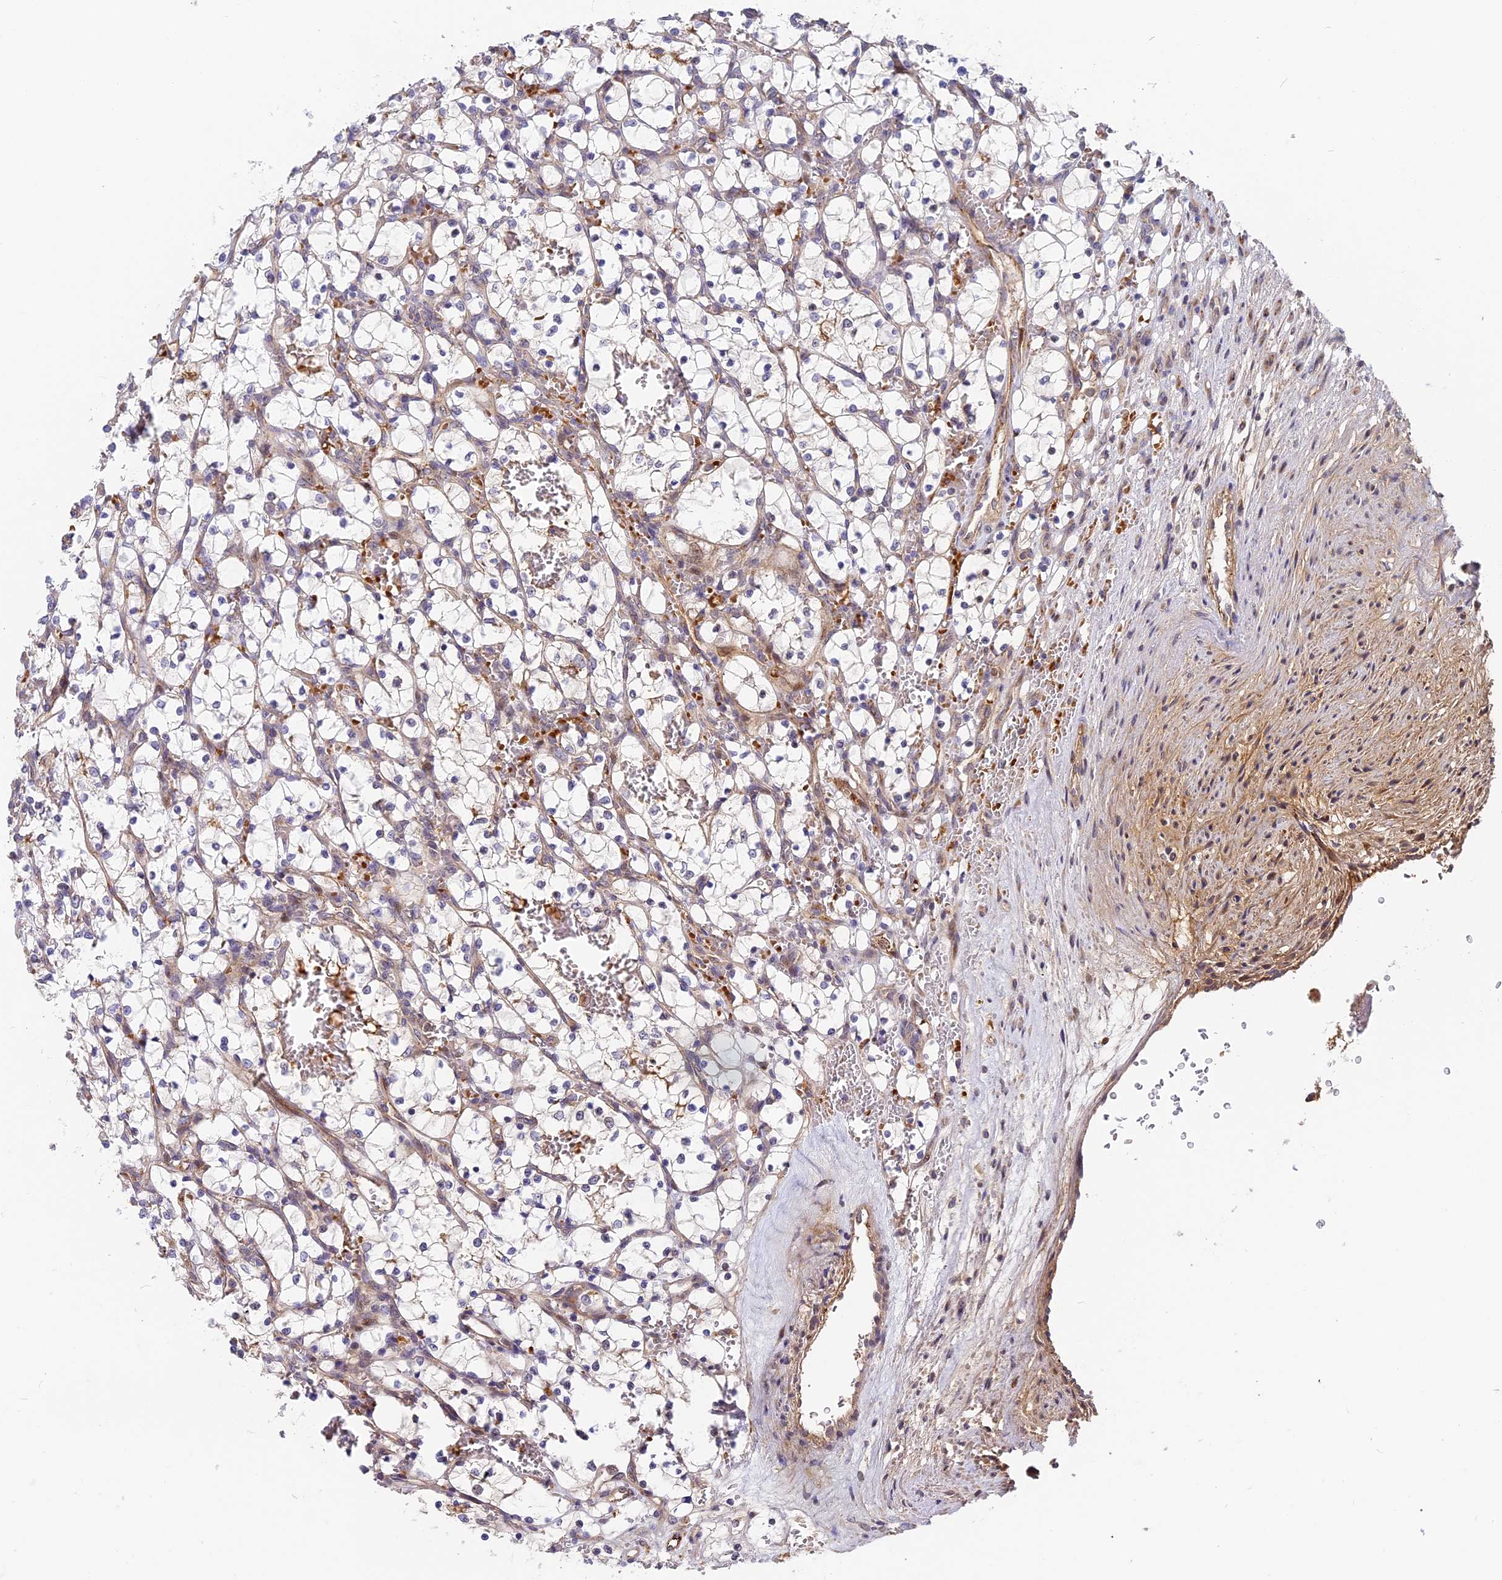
{"staining": {"intensity": "negative", "quantity": "none", "location": "none"}, "tissue": "renal cancer", "cell_type": "Tumor cells", "image_type": "cancer", "snomed": [{"axis": "morphology", "description": "Adenocarcinoma, NOS"}, {"axis": "topography", "description": "Kidney"}], "caption": "Adenocarcinoma (renal) was stained to show a protein in brown. There is no significant positivity in tumor cells. The staining is performed using DAB brown chromogen with nuclei counter-stained in using hematoxylin.", "gene": "MISP3", "patient": {"sex": "female", "age": 69}}